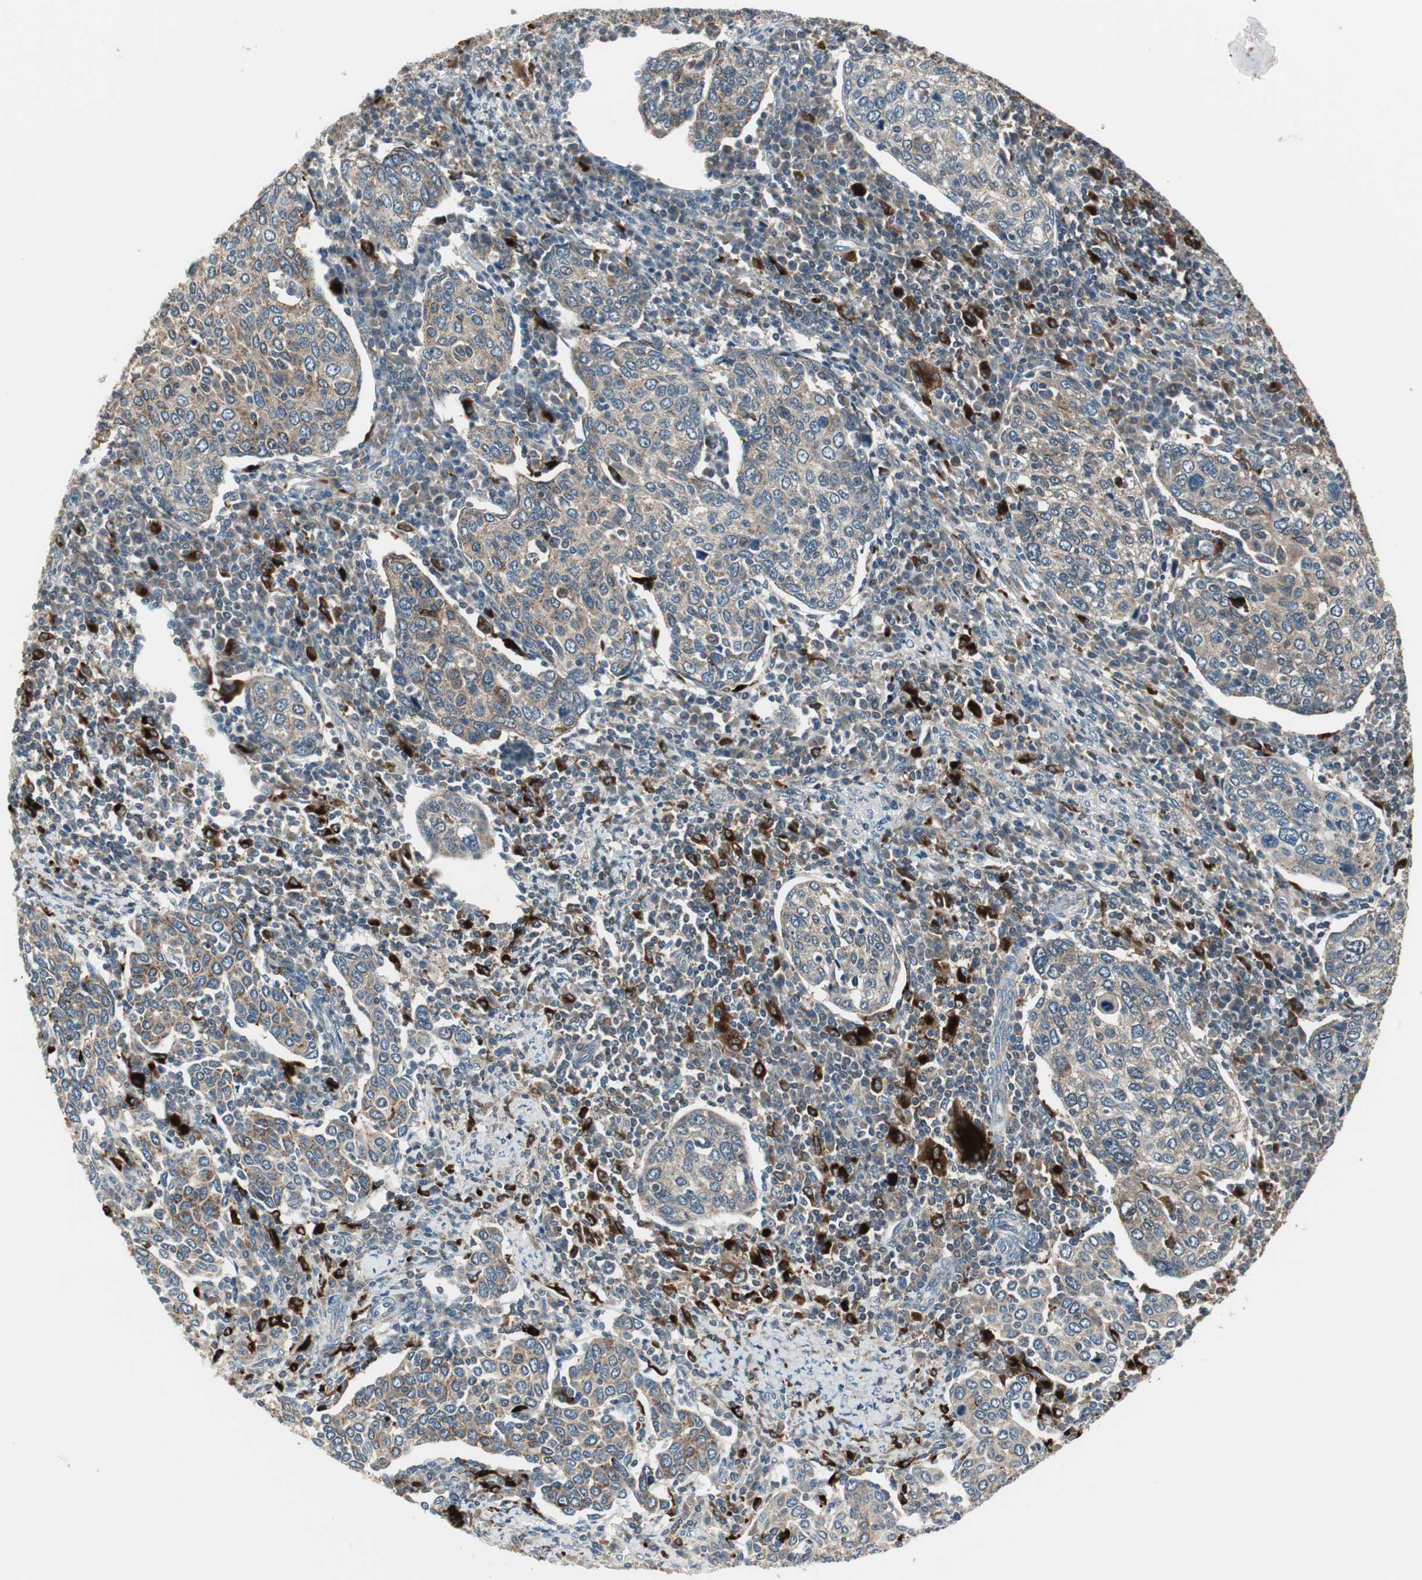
{"staining": {"intensity": "moderate", "quantity": ">75%", "location": "cytoplasmic/membranous"}, "tissue": "cervical cancer", "cell_type": "Tumor cells", "image_type": "cancer", "snomed": [{"axis": "morphology", "description": "Squamous cell carcinoma, NOS"}, {"axis": "topography", "description": "Cervix"}], "caption": "A medium amount of moderate cytoplasmic/membranous expression is appreciated in approximately >75% of tumor cells in squamous cell carcinoma (cervical) tissue.", "gene": "NCK1", "patient": {"sex": "female", "age": 40}}